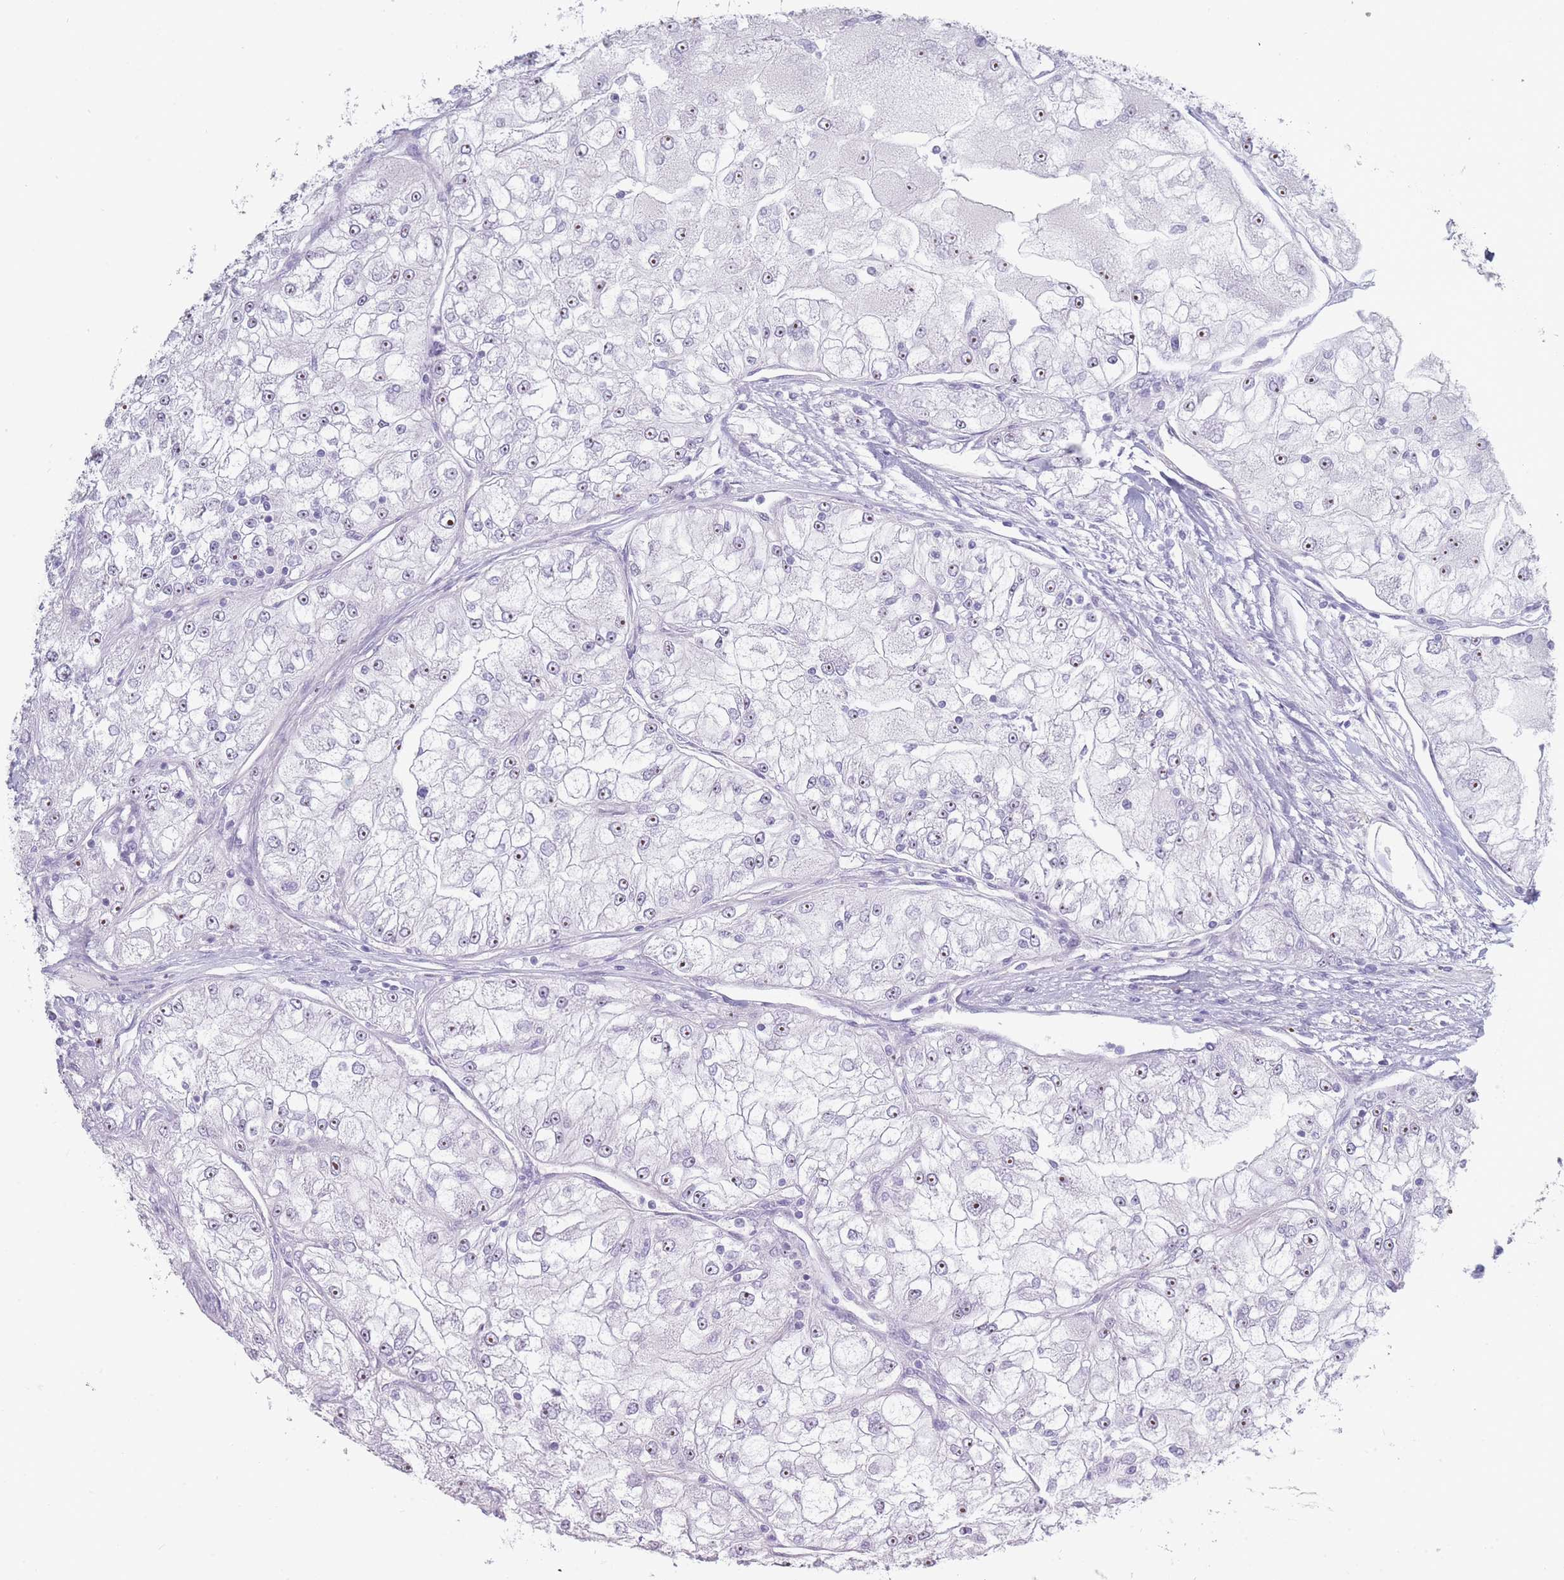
{"staining": {"intensity": "moderate", "quantity": "<25%", "location": "nuclear"}, "tissue": "renal cancer", "cell_type": "Tumor cells", "image_type": "cancer", "snomed": [{"axis": "morphology", "description": "Adenocarcinoma, NOS"}, {"axis": "topography", "description": "Kidney"}], "caption": "Immunohistochemistry (IHC) micrograph of neoplastic tissue: renal adenocarcinoma stained using immunohistochemistry shows low levels of moderate protein expression localized specifically in the nuclear of tumor cells, appearing as a nuclear brown color.", "gene": "ROS1", "patient": {"sex": "female", "age": 72}}